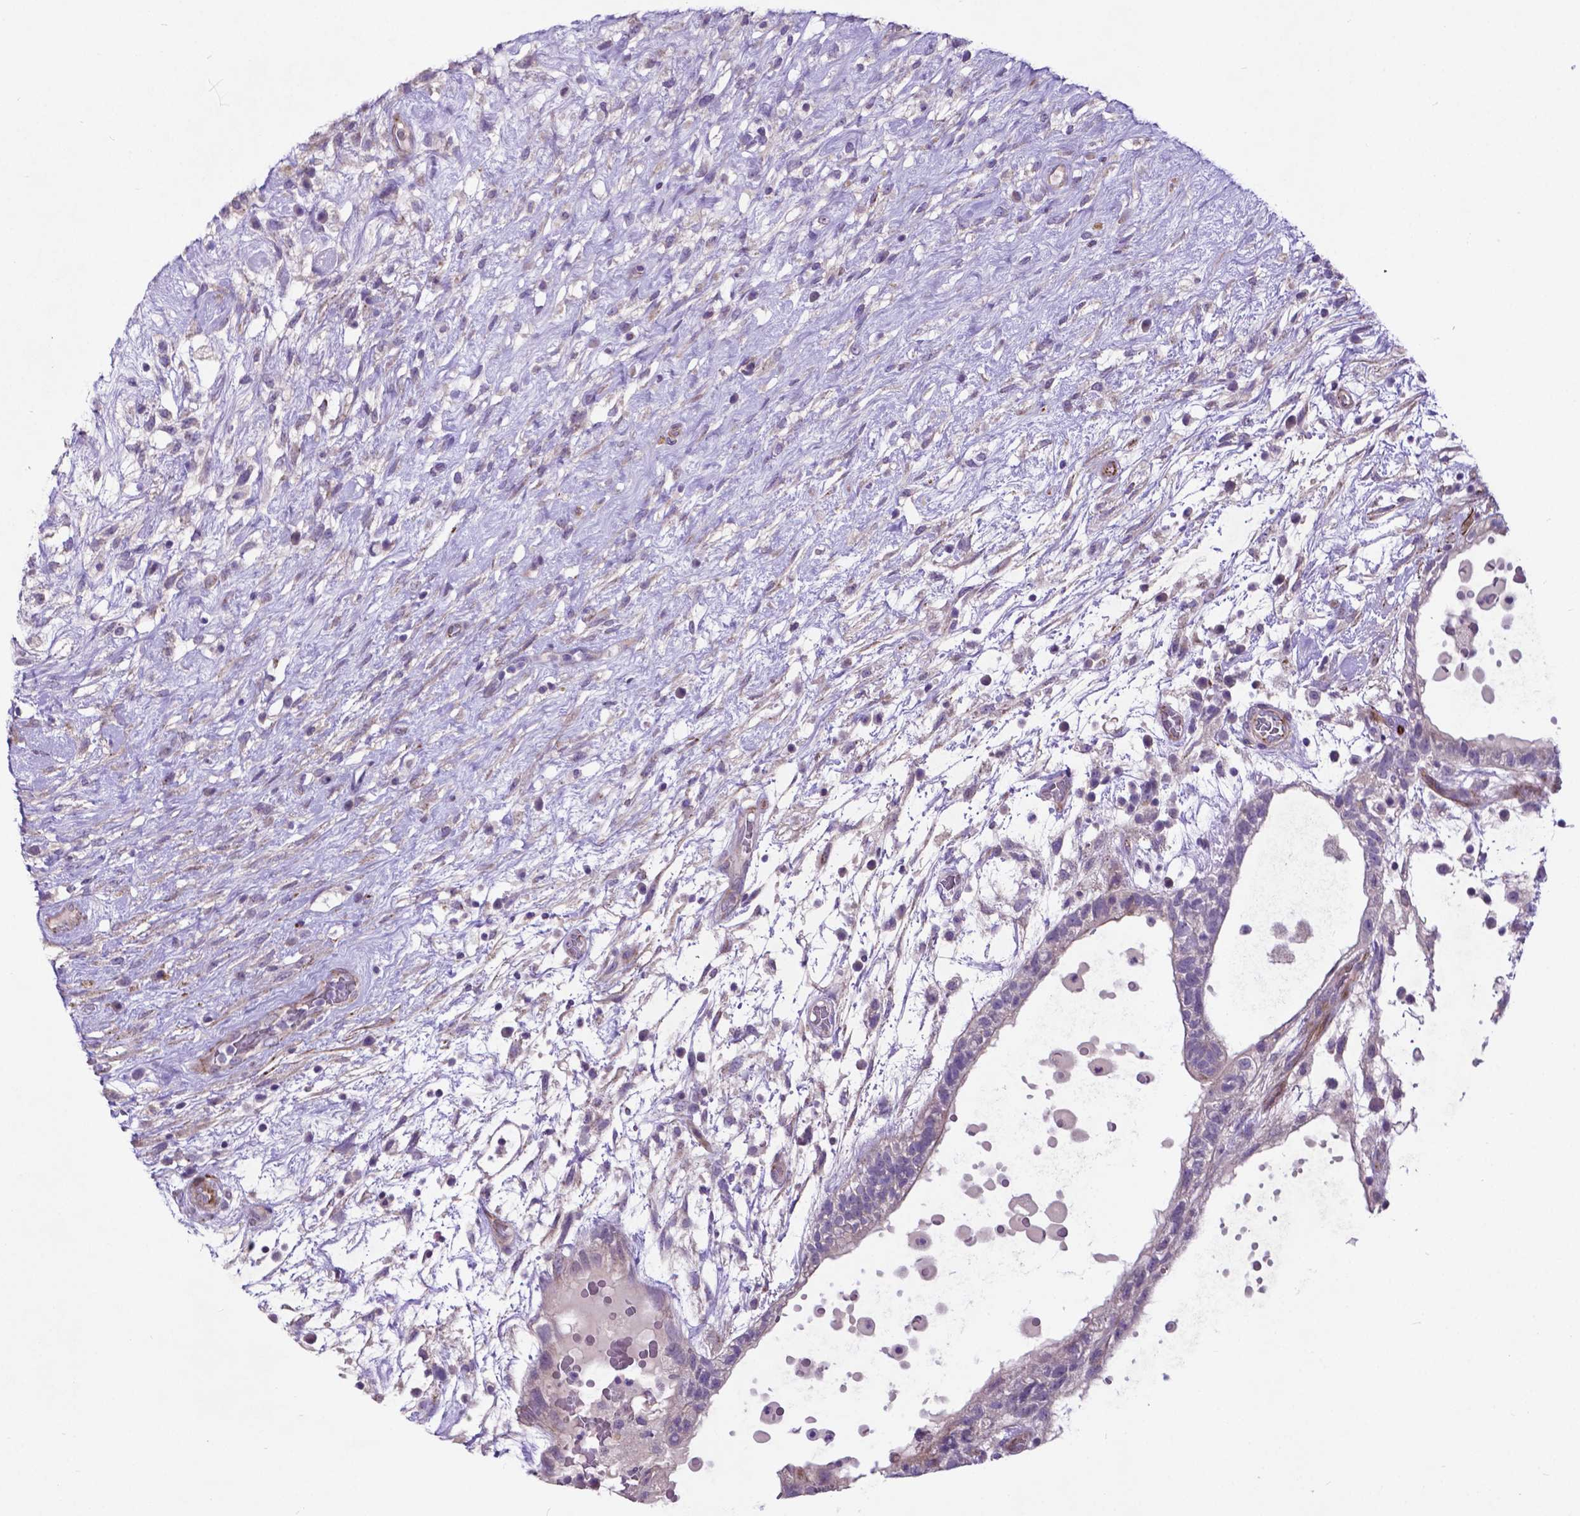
{"staining": {"intensity": "negative", "quantity": "none", "location": "none"}, "tissue": "testis cancer", "cell_type": "Tumor cells", "image_type": "cancer", "snomed": [{"axis": "morphology", "description": "Normal tissue, NOS"}, {"axis": "morphology", "description": "Carcinoma, Embryonal, NOS"}, {"axis": "topography", "description": "Testis"}], "caption": "This is an immunohistochemistry (IHC) micrograph of human testis cancer (embryonal carcinoma). There is no positivity in tumor cells.", "gene": "PFKFB4", "patient": {"sex": "male", "age": 32}}